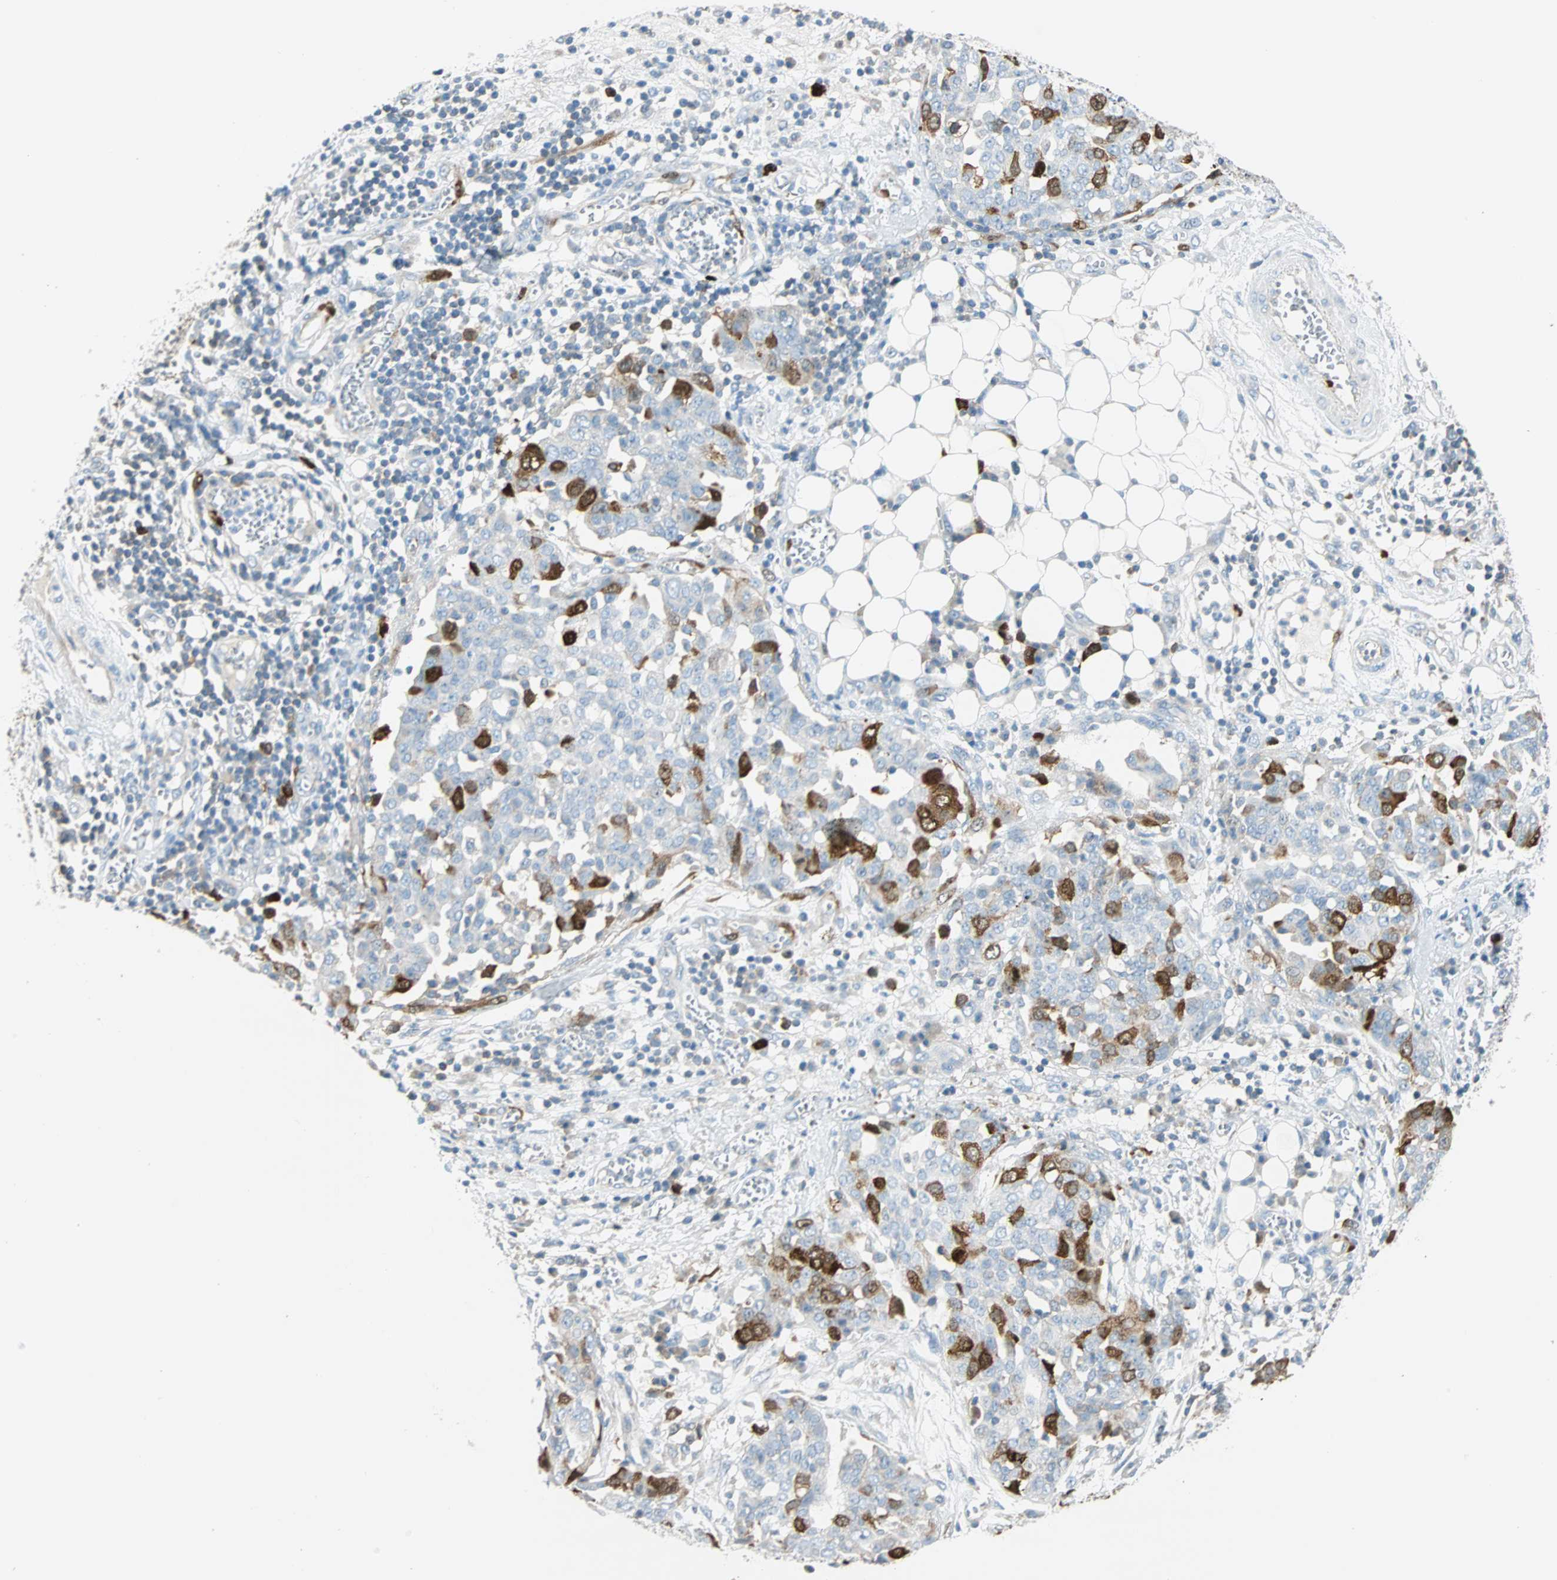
{"staining": {"intensity": "moderate", "quantity": "<25%", "location": "cytoplasmic/membranous,nuclear"}, "tissue": "ovarian cancer", "cell_type": "Tumor cells", "image_type": "cancer", "snomed": [{"axis": "morphology", "description": "Cystadenocarcinoma, serous, NOS"}, {"axis": "topography", "description": "Soft tissue"}, {"axis": "topography", "description": "Ovary"}], "caption": "DAB immunohistochemical staining of human ovarian cancer shows moderate cytoplasmic/membranous and nuclear protein expression in about <25% of tumor cells.", "gene": "PTTG1", "patient": {"sex": "female", "age": 57}}